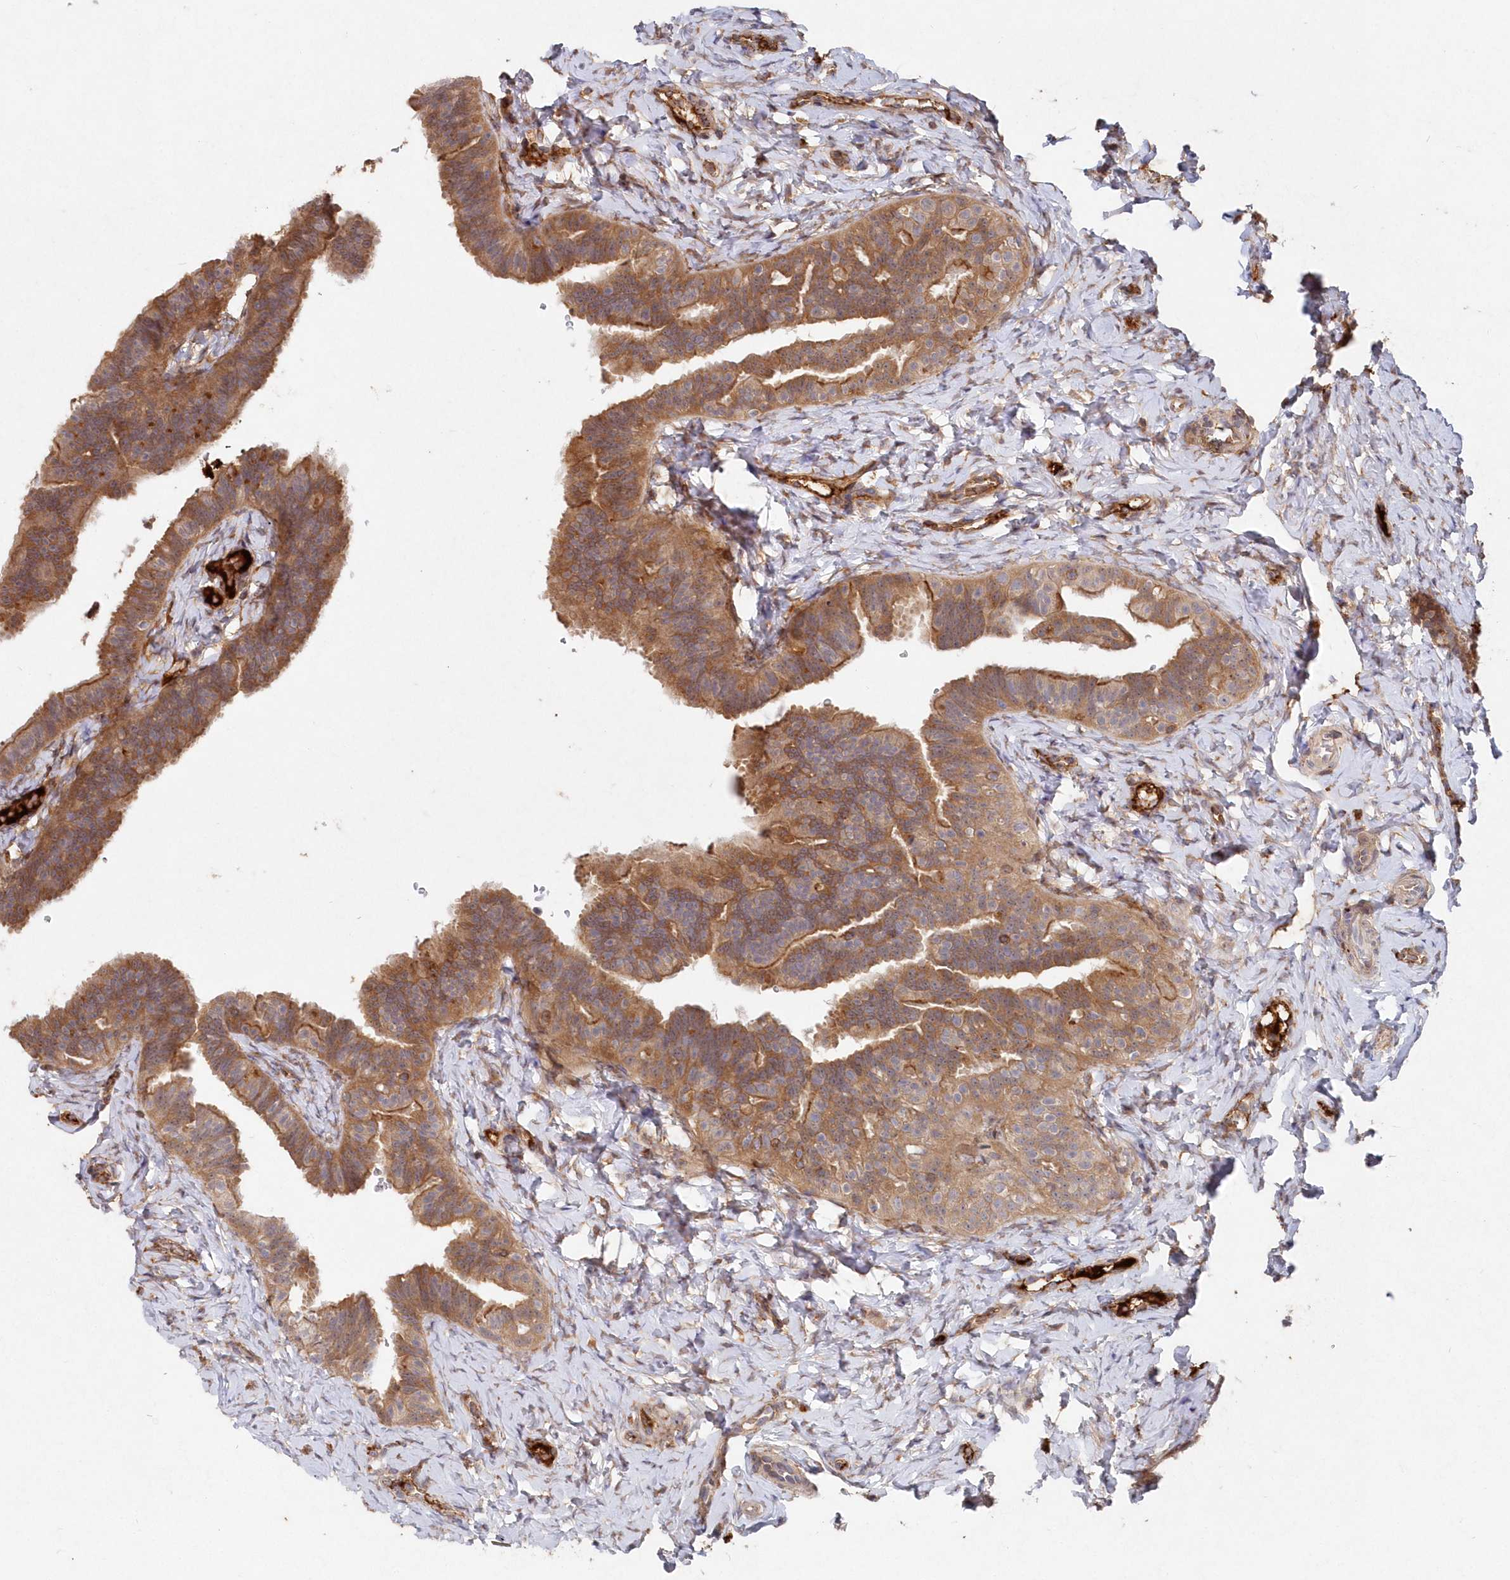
{"staining": {"intensity": "moderate", "quantity": ">75%", "location": "cytoplasmic/membranous"}, "tissue": "fallopian tube", "cell_type": "Glandular cells", "image_type": "normal", "snomed": [{"axis": "morphology", "description": "Normal tissue, NOS"}, {"axis": "topography", "description": "Fallopian tube"}], "caption": "Glandular cells demonstrate medium levels of moderate cytoplasmic/membranous positivity in about >75% of cells in benign fallopian tube. (DAB (3,3'-diaminobenzidine) IHC with brightfield microscopy, high magnification).", "gene": "ABHD14B", "patient": {"sex": "female", "age": 39}}